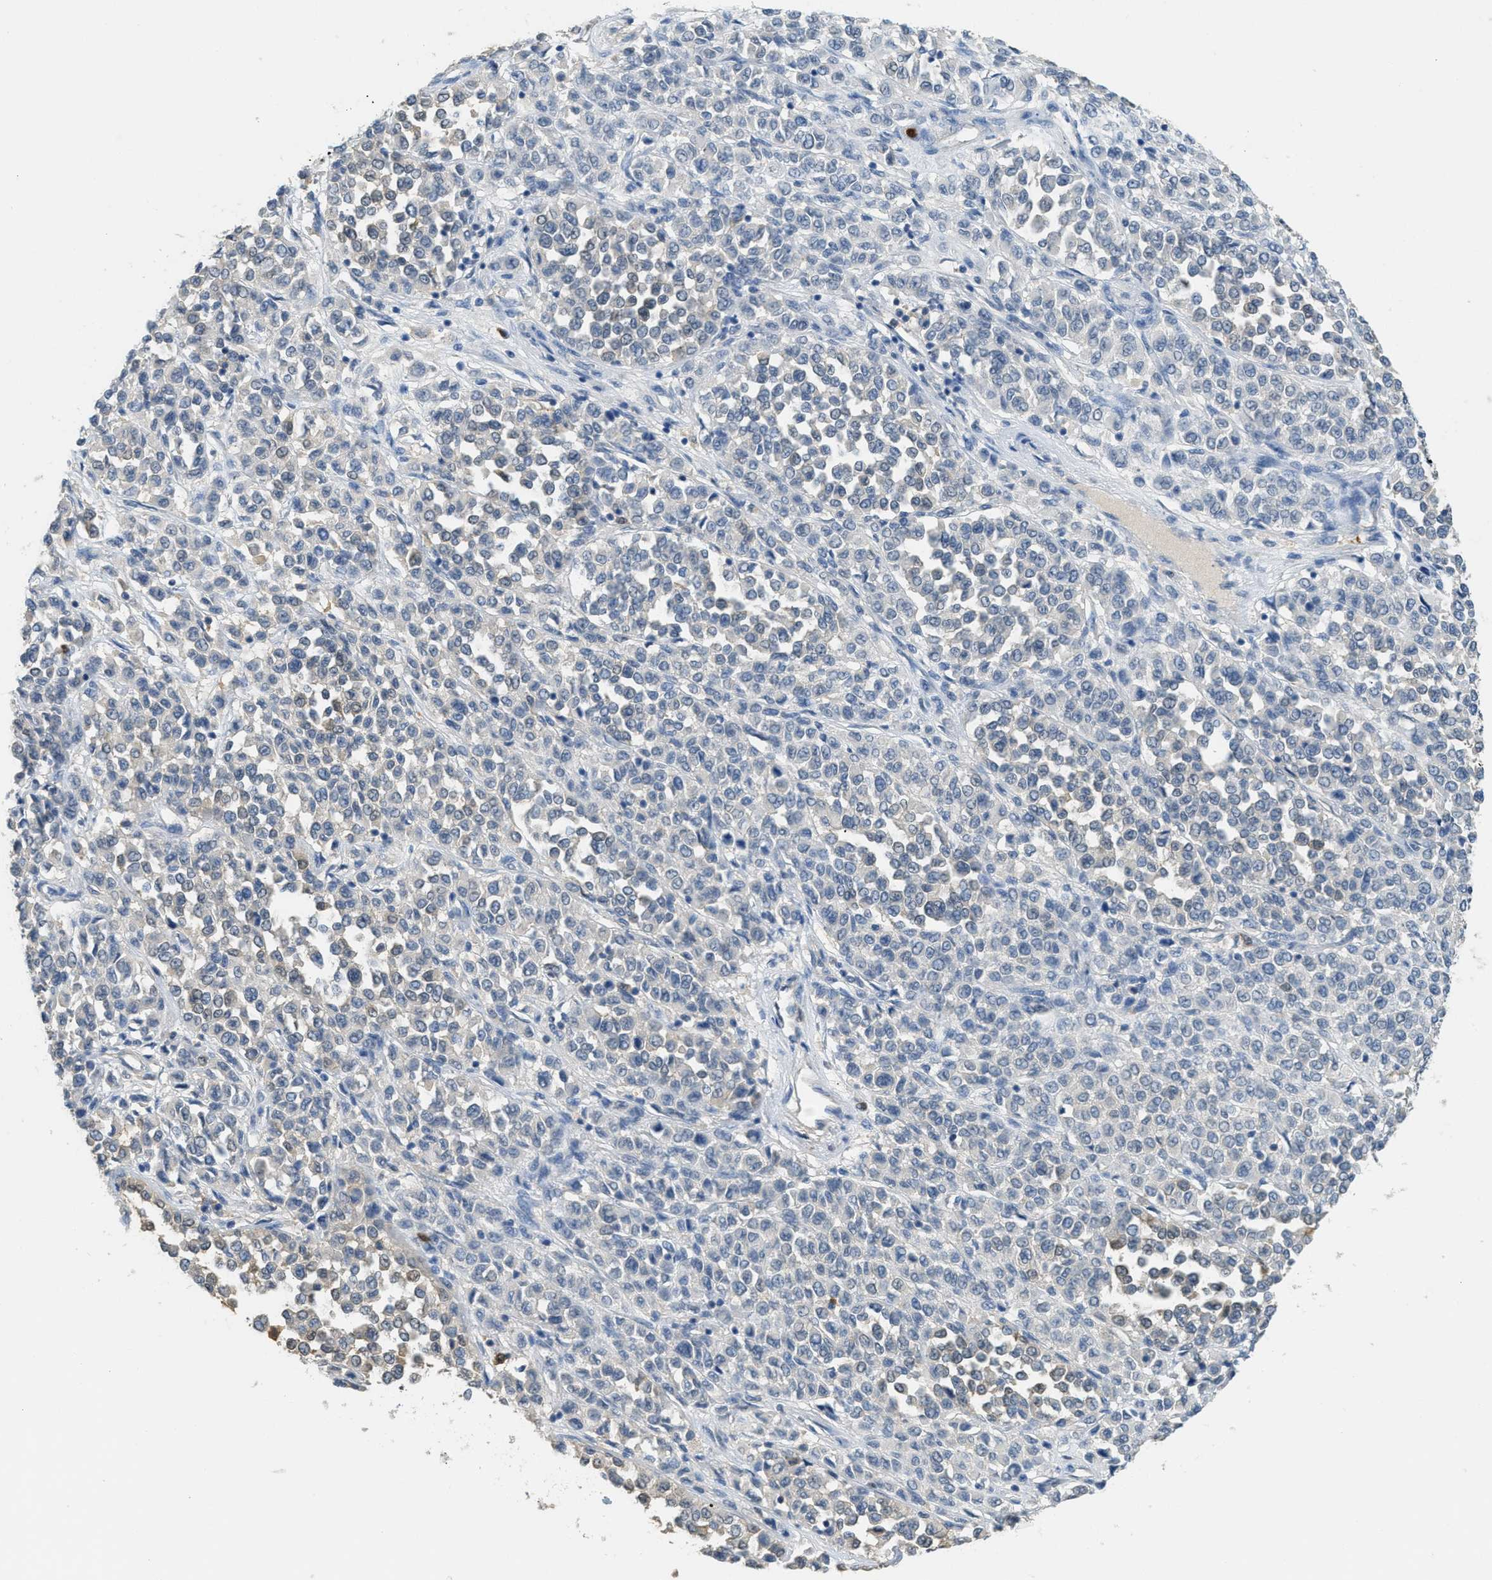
{"staining": {"intensity": "negative", "quantity": "none", "location": "none"}, "tissue": "melanoma", "cell_type": "Tumor cells", "image_type": "cancer", "snomed": [{"axis": "morphology", "description": "Malignant melanoma, Metastatic site"}, {"axis": "topography", "description": "Pancreas"}], "caption": "The image reveals no significant positivity in tumor cells of malignant melanoma (metastatic site).", "gene": "SERPINB1", "patient": {"sex": "female", "age": 30}}